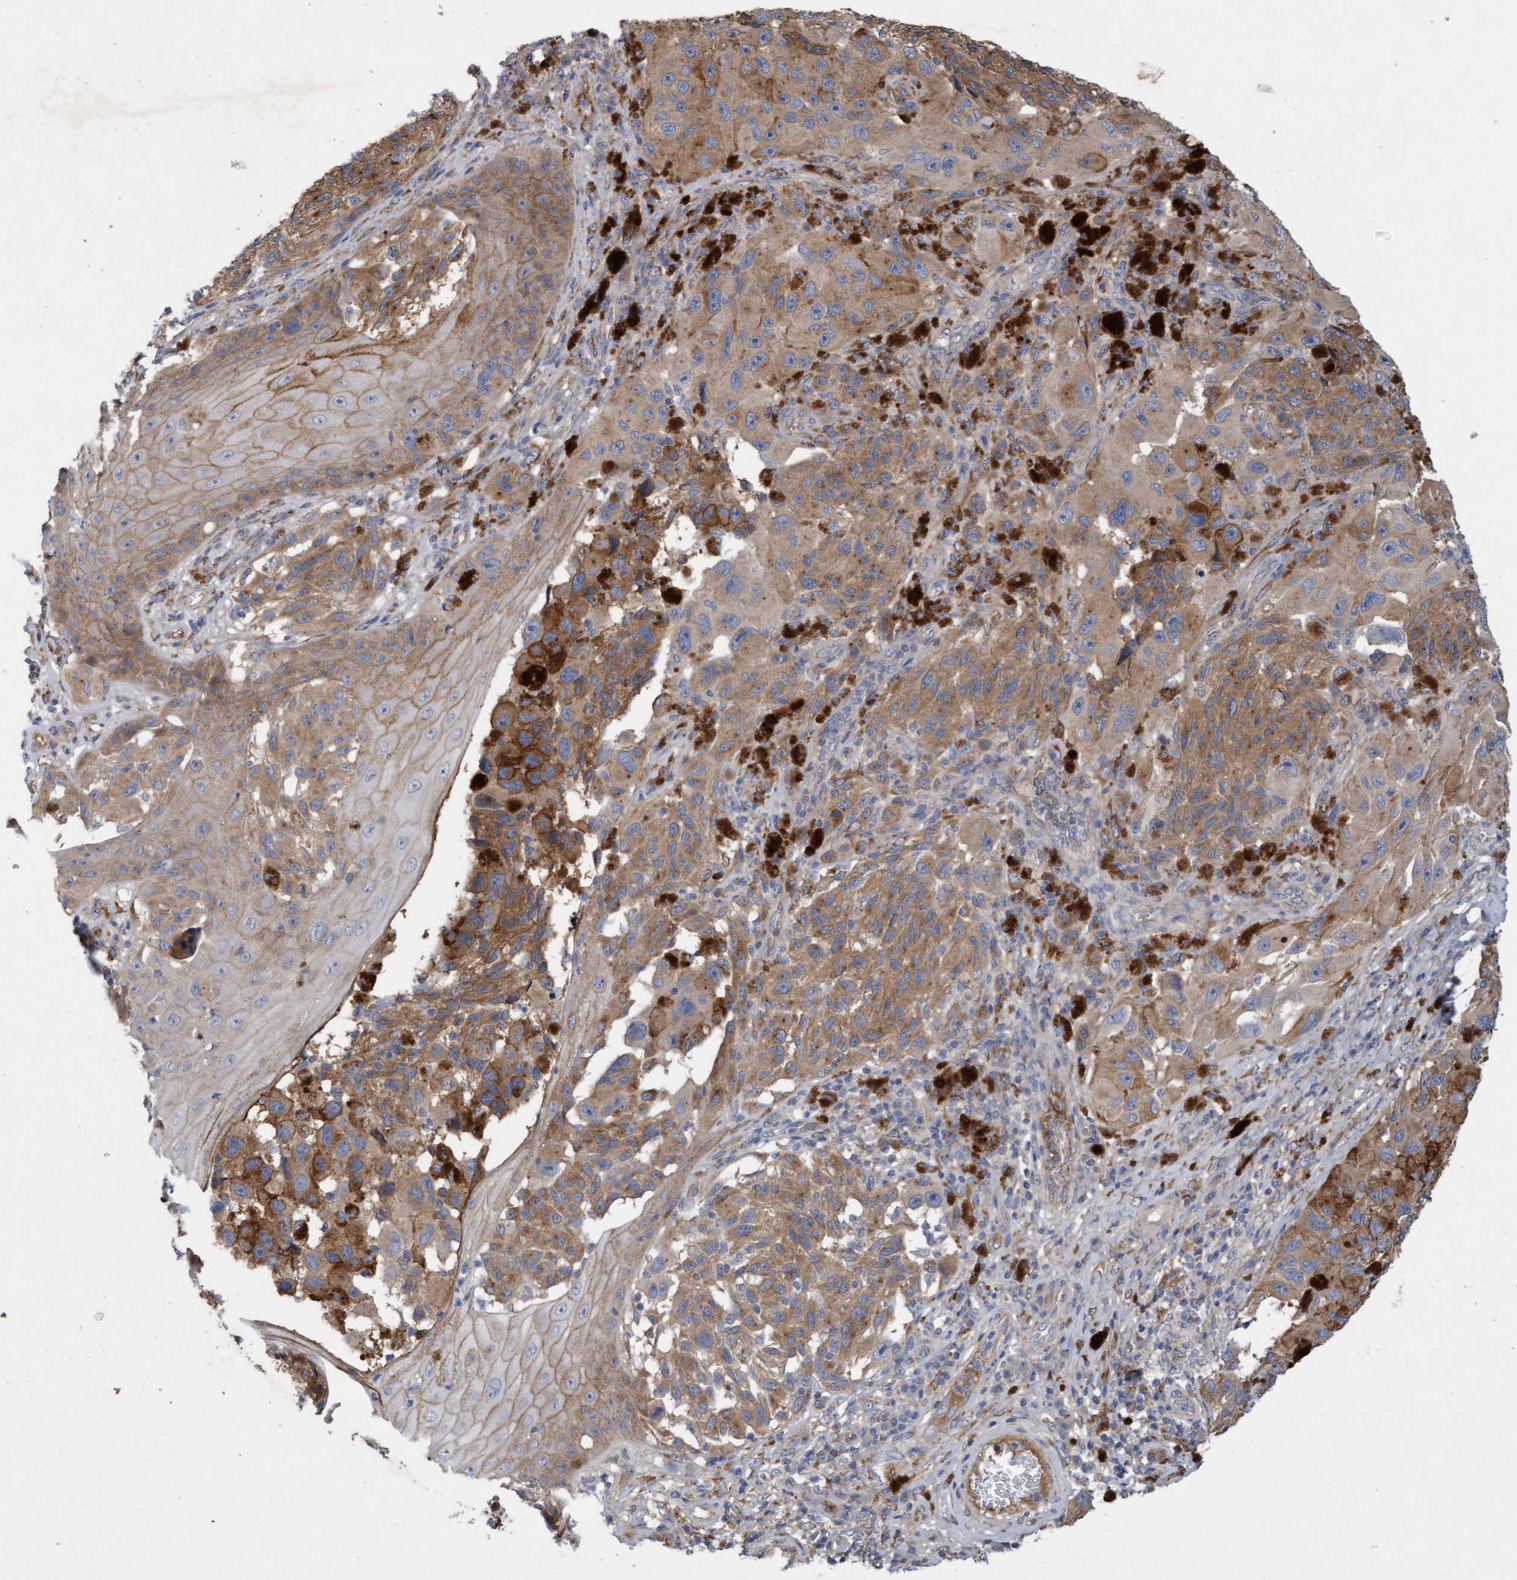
{"staining": {"intensity": "moderate", "quantity": ">75%", "location": "cytoplasmic/membranous"}, "tissue": "melanoma", "cell_type": "Tumor cells", "image_type": "cancer", "snomed": [{"axis": "morphology", "description": "Malignant melanoma, NOS"}, {"axis": "topography", "description": "Skin"}], "caption": "Melanoma tissue reveals moderate cytoplasmic/membranous staining in approximately >75% of tumor cells (DAB (3,3'-diaminobenzidine) = brown stain, brightfield microscopy at high magnification).", "gene": "DDHD2", "patient": {"sex": "female", "age": 73}}